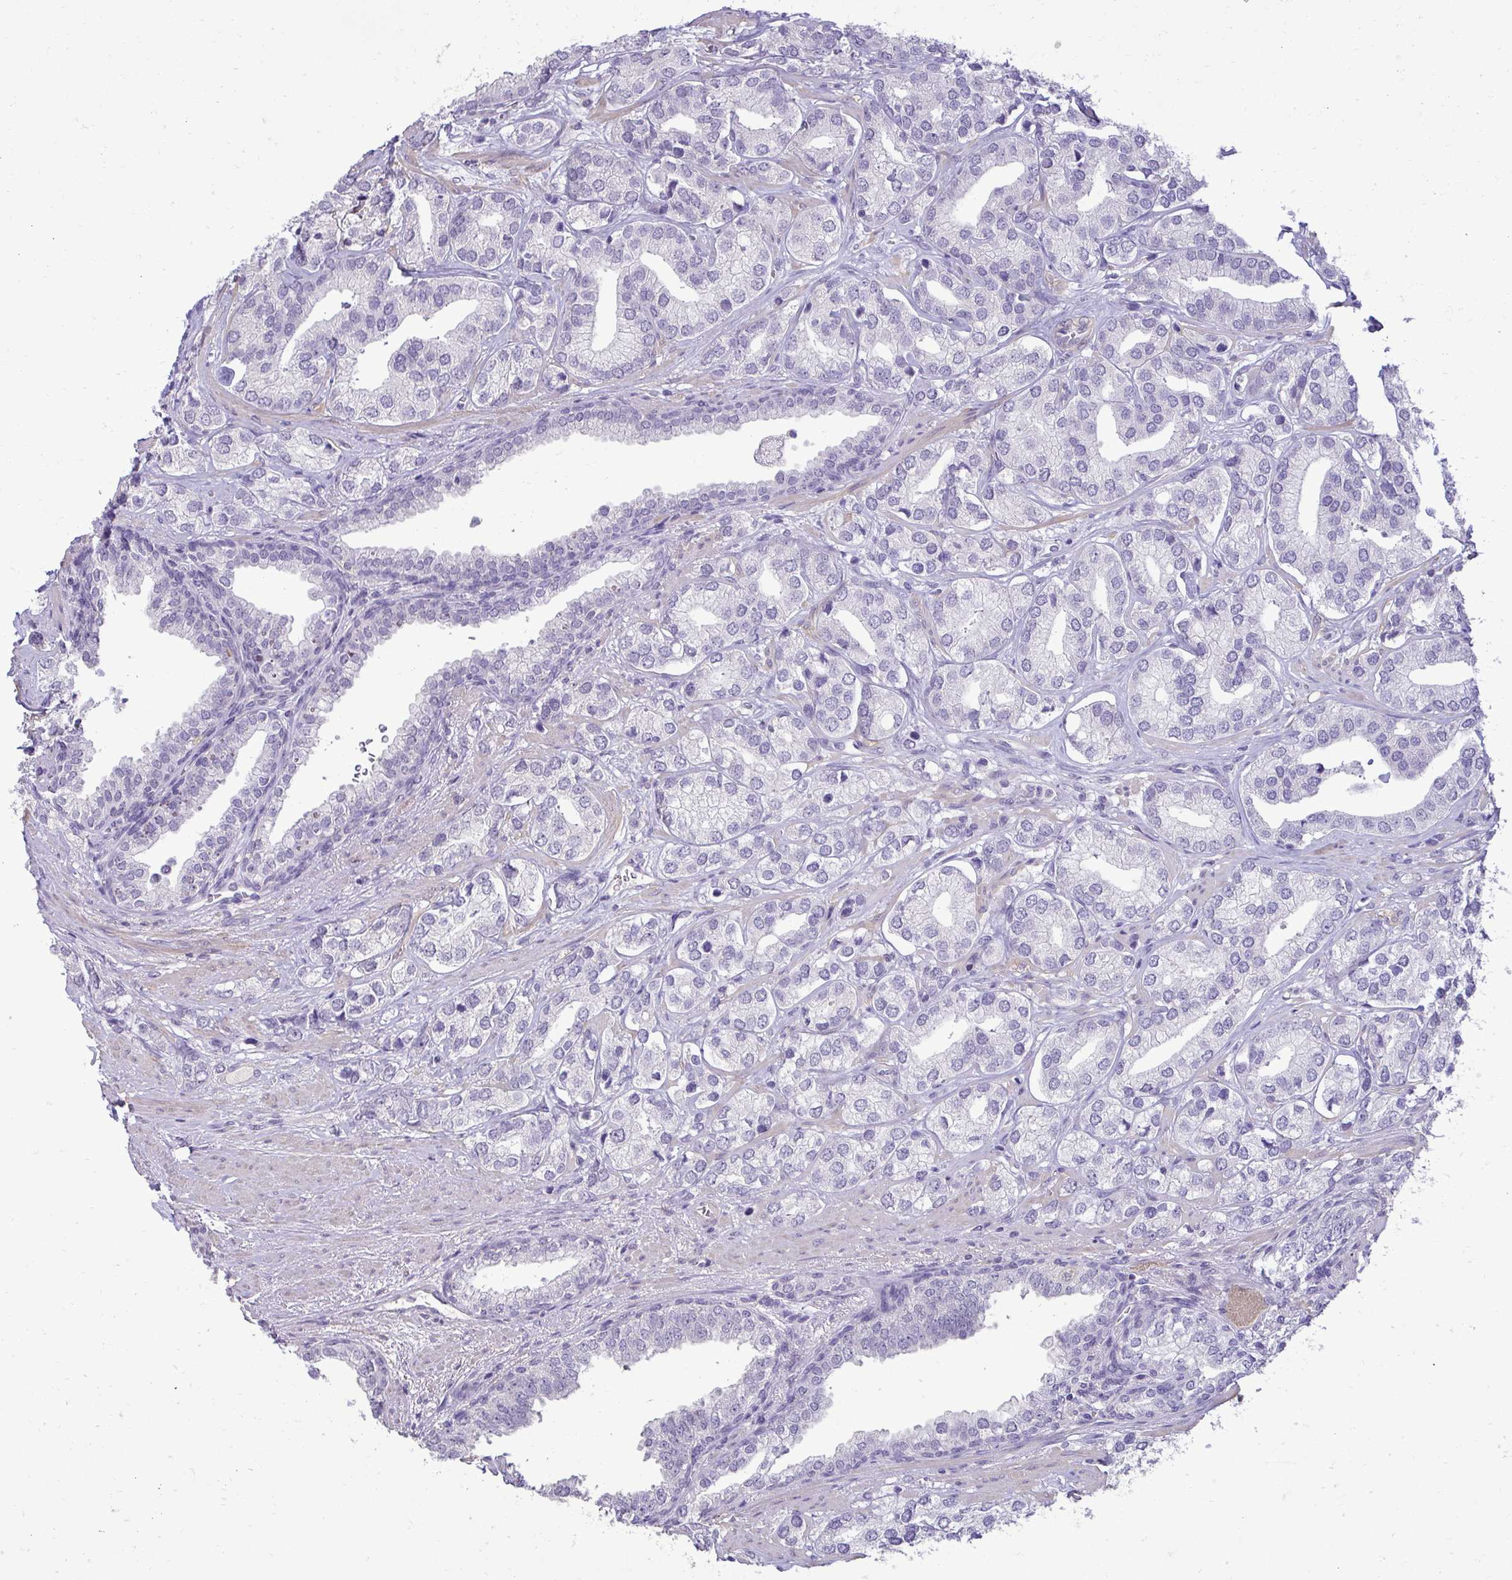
{"staining": {"intensity": "negative", "quantity": "none", "location": "none"}, "tissue": "prostate cancer", "cell_type": "Tumor cells", "image_type": "cancer", "snomed": [{"axis": "morphology", "description": "Adenocarcinoma, High grade"}, {"axis": "topography", "description": "Prostate"}], "caption": "Immunohistochemical staining of human prostate cancer (high-grade adenocarcinoma) exhibits no significant positivity in tumor cells.", "gene": "SLC30A3", "patient": {"sex": "male", "age": 58}}